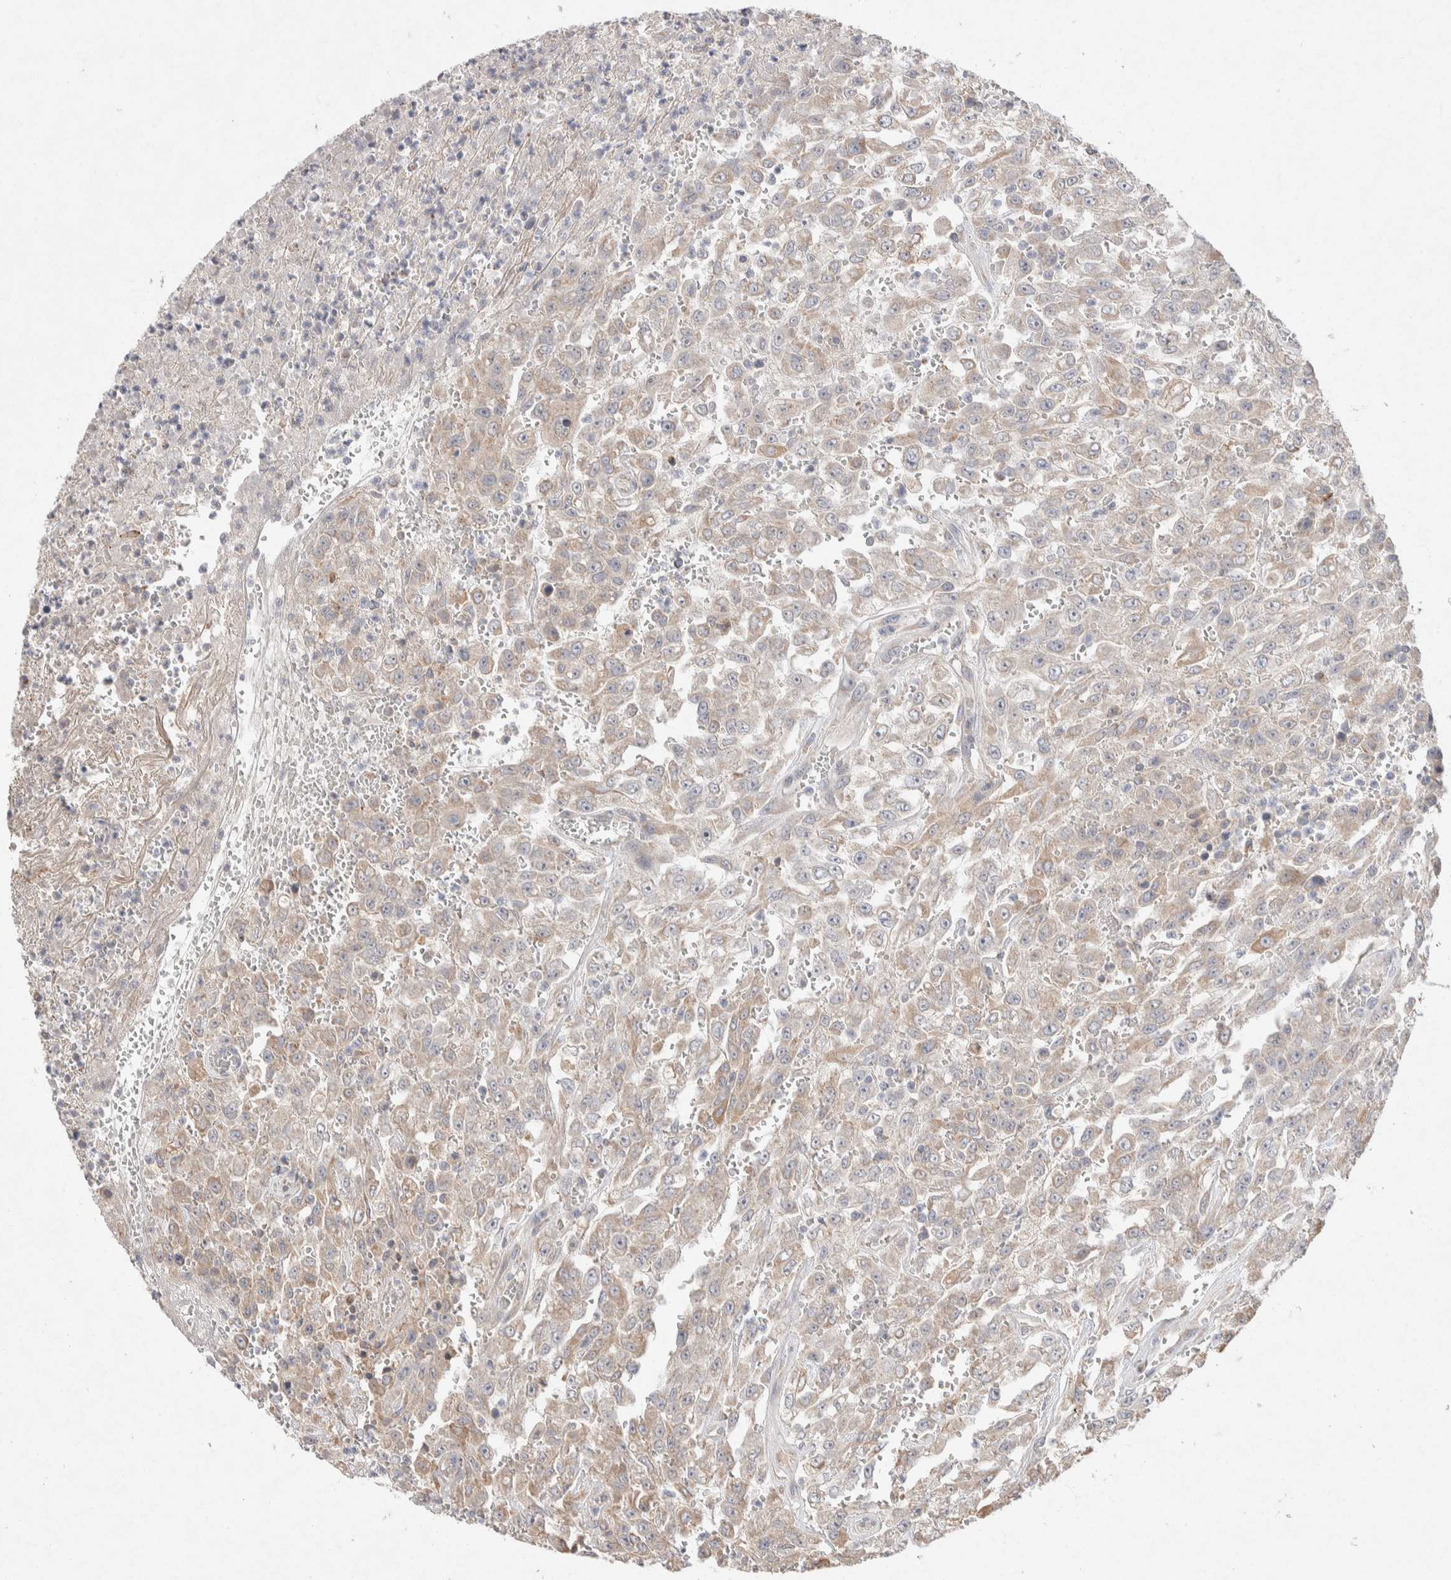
{"staining": {"intensity": "negative", "quantity": "none", "location": "none"}, "tissue": "urothelial cancer", "cell_type": "Tumor cells", "image_type": "cancer", "snomed": [{"axis": "morphology", "description": "Urothelial carcinoma, High grade"}, {"axis": "topography", "description": "Urinary bladder"}], "caption": "Immunohistochemistry photomicrograph of neoplastic tissue: urothelial cancer stained with DAB exhibits no significant protein expression in tumor cells.", "gene": "CMTM4", "patient": {"sex": "male", "age": 46}}